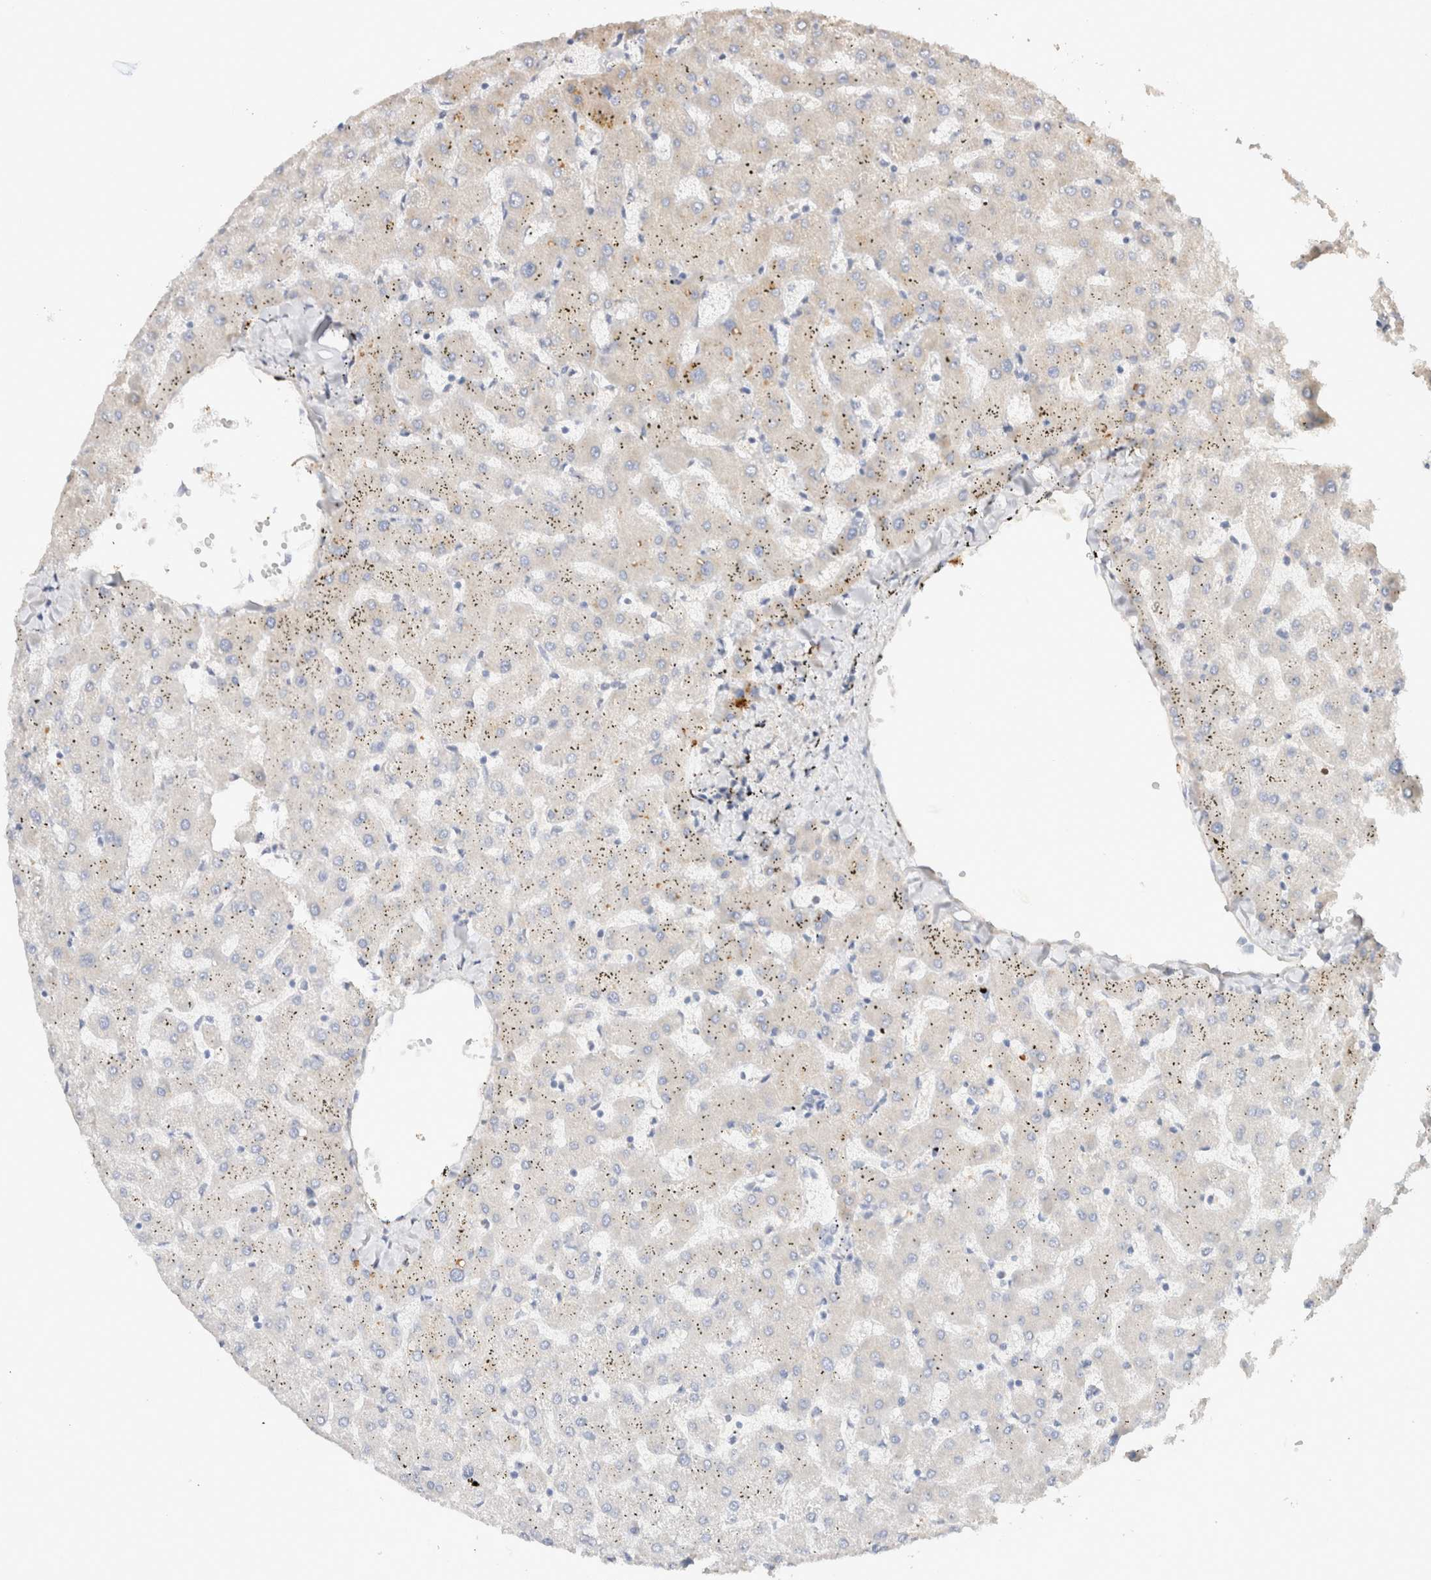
{"staining": {"intensity": "negative", "quantity": "none", "location": "none"}, "tissue": "liver", "cell_type": "Cholangiocytes", "image_type": "normal", "snomed": [{"axis": "morphology", "description": "Normal tissue, NOS"}, {"axis": "topography", "description": "Liver"}], "caption": "Immunohistochemistry (IHC) photomicrograph of normal liver: human liver stained with DAB (3,3'-diaminobenzidine) shows no significant protein positivity in cholangiocytes.", "gene": "PROS1", "patient": {"sex": "female", "age": 63}}